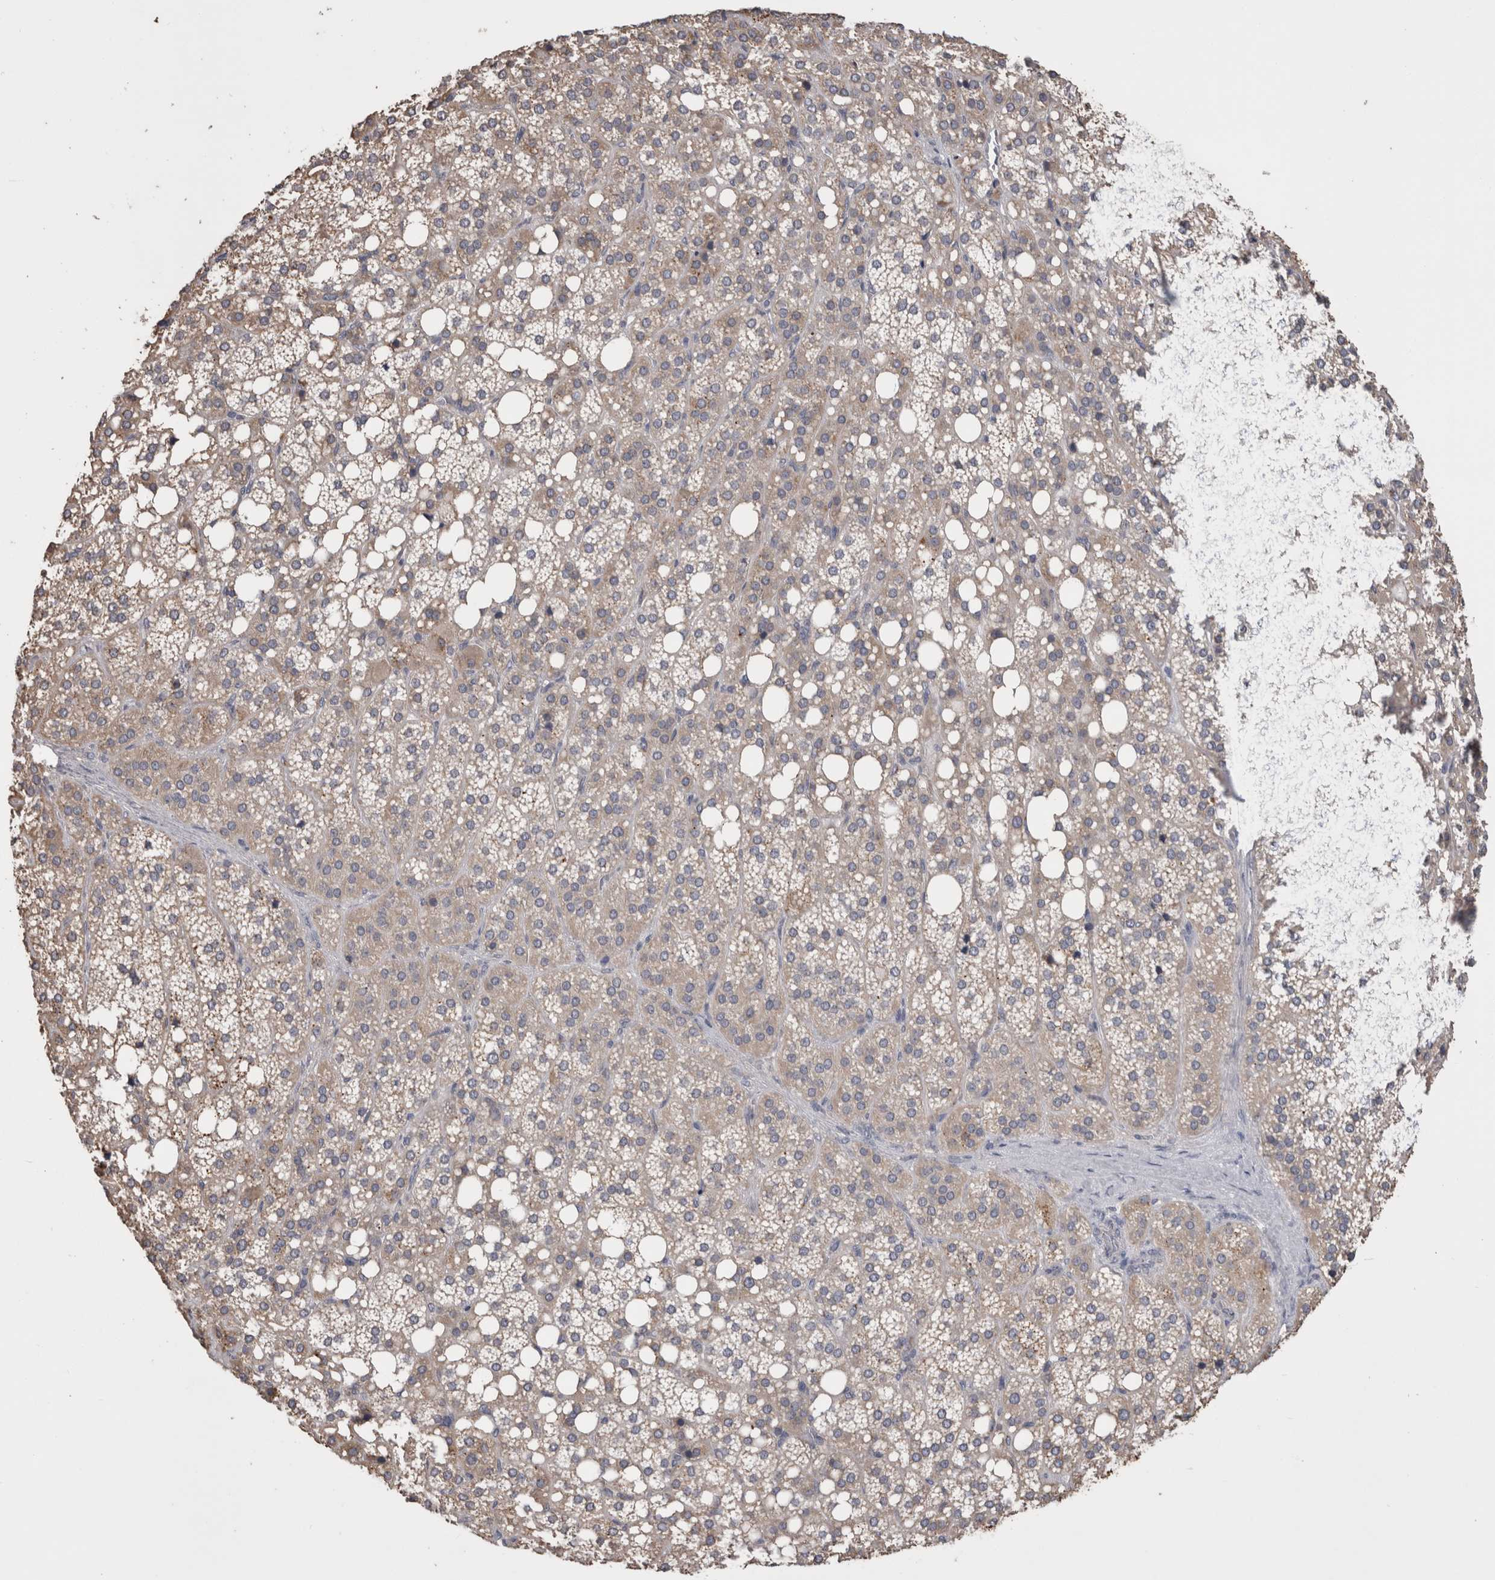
{"staining": {"intensity": "moderate", "quantity": "25%-75%", "location": "cytoplasmic/membranous"}, "tissue": "adrenal gland", "cell_type": "Glandular cells", "image_type": "normal", "snomed": [{"axis": "morphology", "description": "Normal tissue, NOS"}, {"axis": "topography", "description": "Adrenal gland"}], "caption": "Immunohistochemical staining of unremarkable adrenal gland displays 25%-75% levels of moderate cytoplasmic/membranous protein positivity in approximately 25%-75% of glandular cells. The staining was performed using DAB to visualize the protein expression in brown, while the nuclei were stained in blue with hematoxylin (Magnification: 20x).", "gene": "ANXA13", "patient": {"sex": "female", "age": 59}}